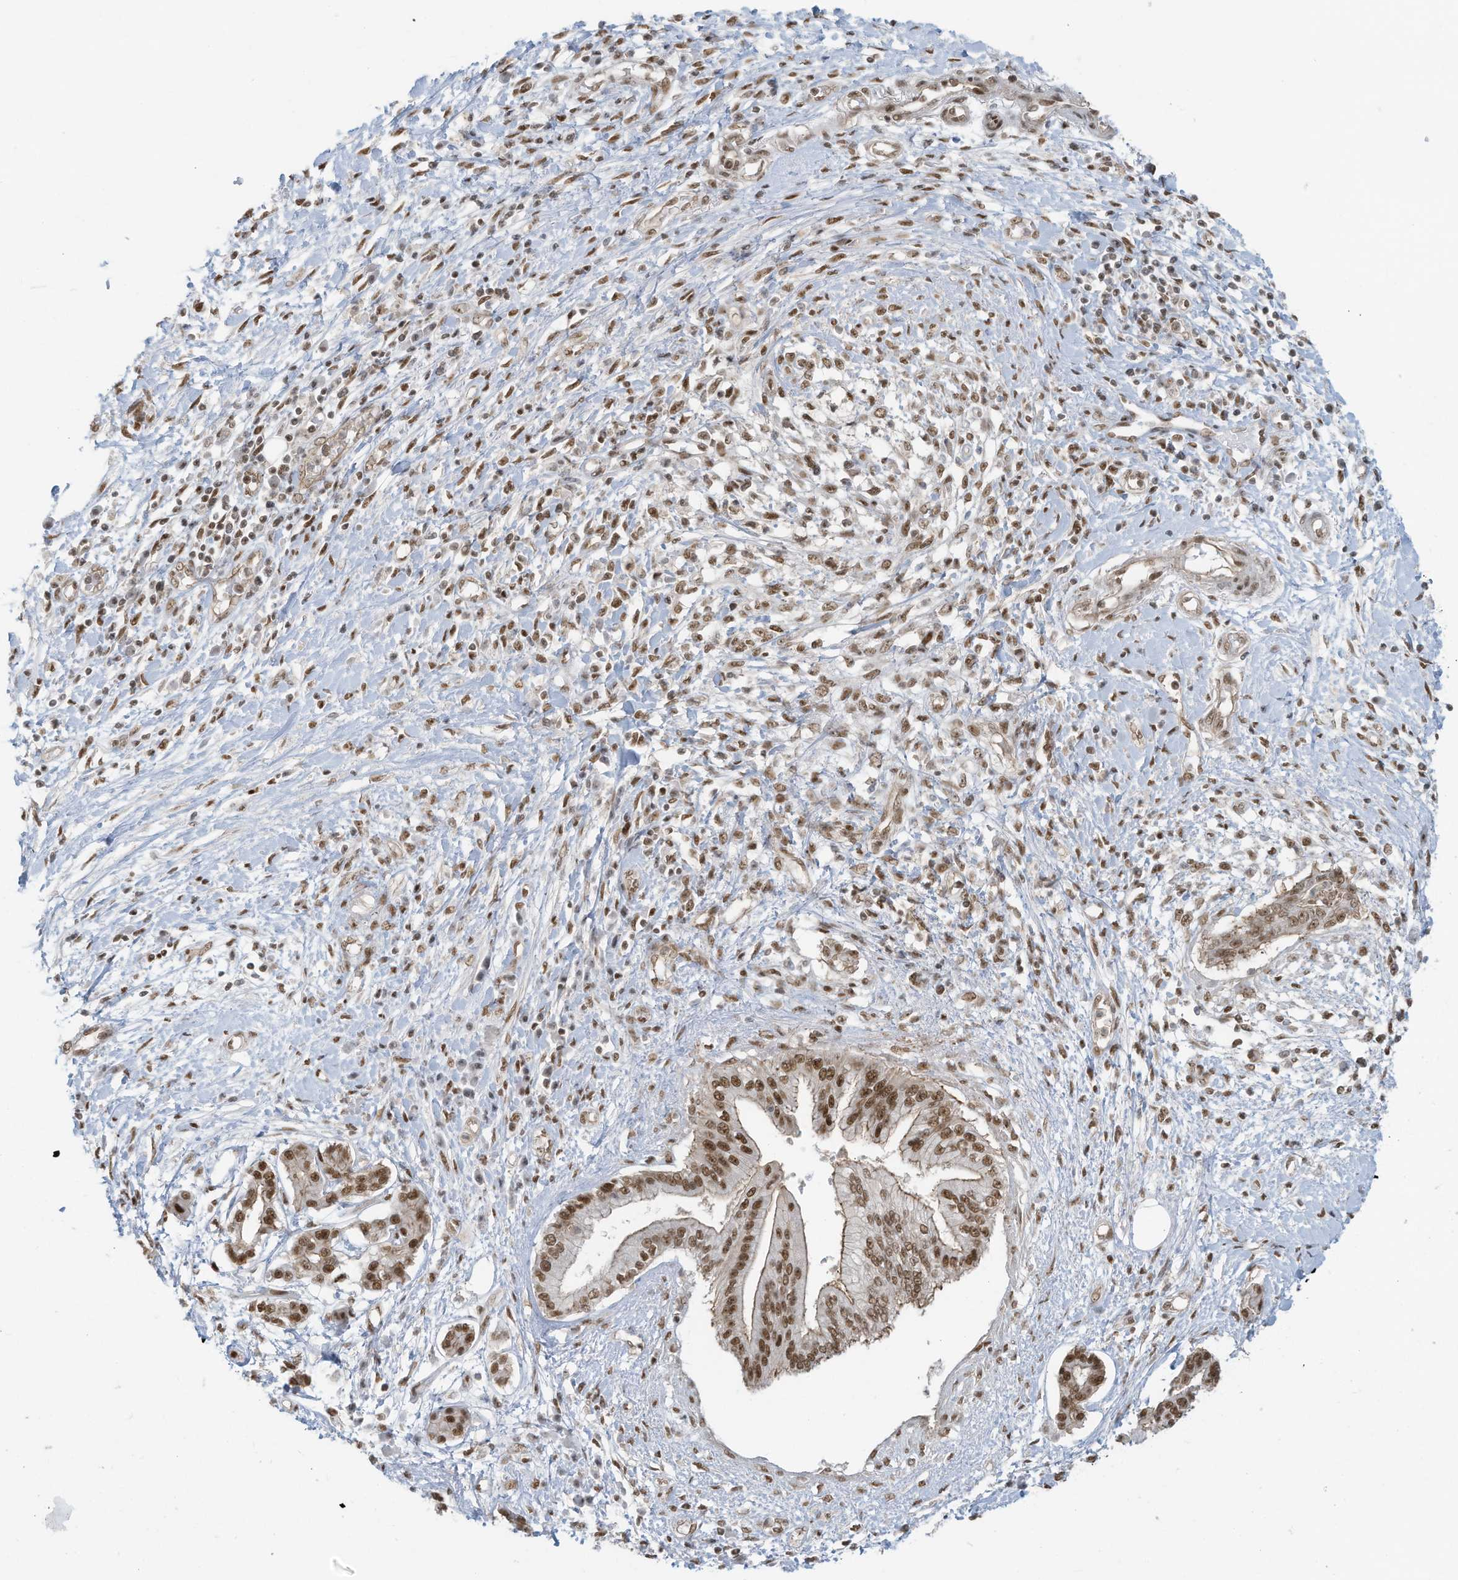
{"staining": {"intensity": "strong", "quantity": ">75%", "location": "nuclear"}, "tissue": "pancreatic cancer", "cell_type": "Tumor cells", "image_type": "cancer", "snomed": [{"axis": "morphology", "description": "Adenocarcinoma, NOS"}, {"axis": "topography", "description": "Pancreas"}], "caption": "High-magnification brightfield microscopy of pancreatic cancer stained with DAB (3,3'-diaminobenzidine) (brown) and counterstained with hematoxylin (blue). tumor cells exhibit strong nuclear positivity is appreciated in approximately>75% of cells. Using DAB (brown) and hematoxylin (blue) stains, captured at high magnification using brightfield microscopy.", "gene": "DBR1", "patient": {"sex": "female", "age": 56}}